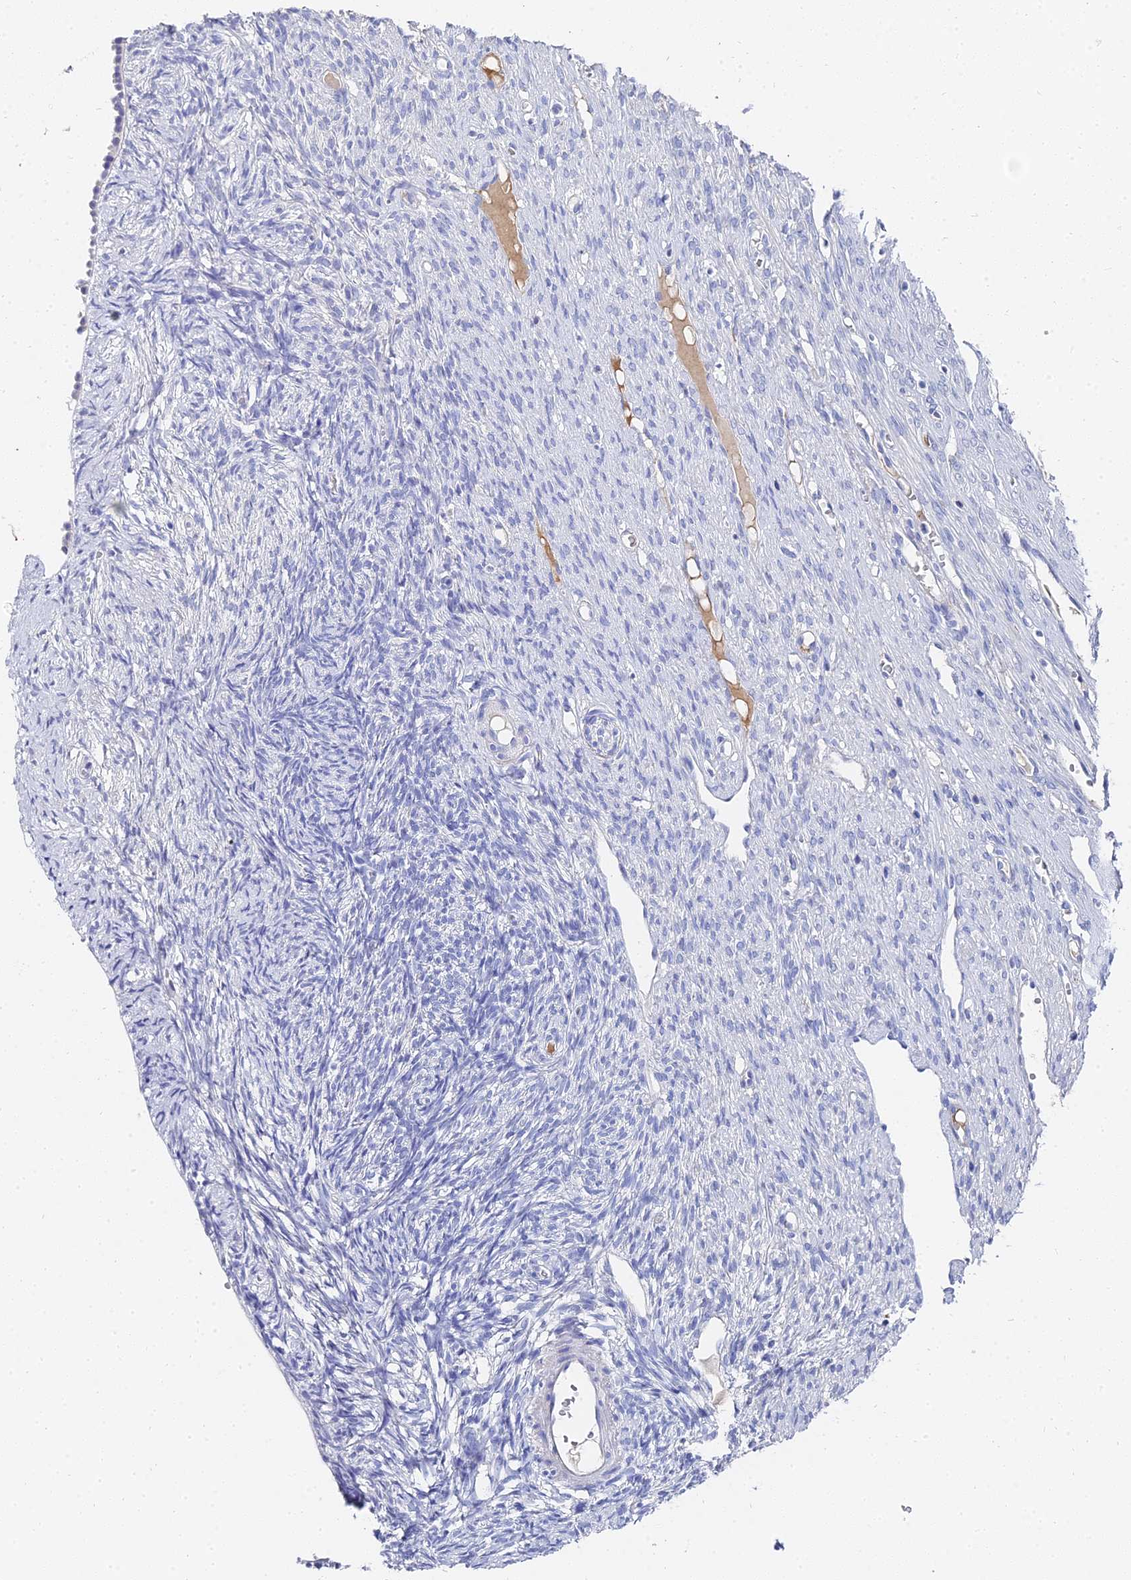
{"staining": {"intensity": "negative", "quantity": "none", "location": "none"}, "tissue": "ovary", "cell_type": "Follicle cells", "image_type": "normal", "snomed": [{"axis": "morphology", "description": "Normal tissue, NOS"}, {"axis": "topography", "description": "Ovary"}], "caption": "DAB immunohistochemical staining of benign ovary reveals no significant expression in follicle cells.", "gene": "KRT17", "patient": {"sex": "female", "age": 51}}